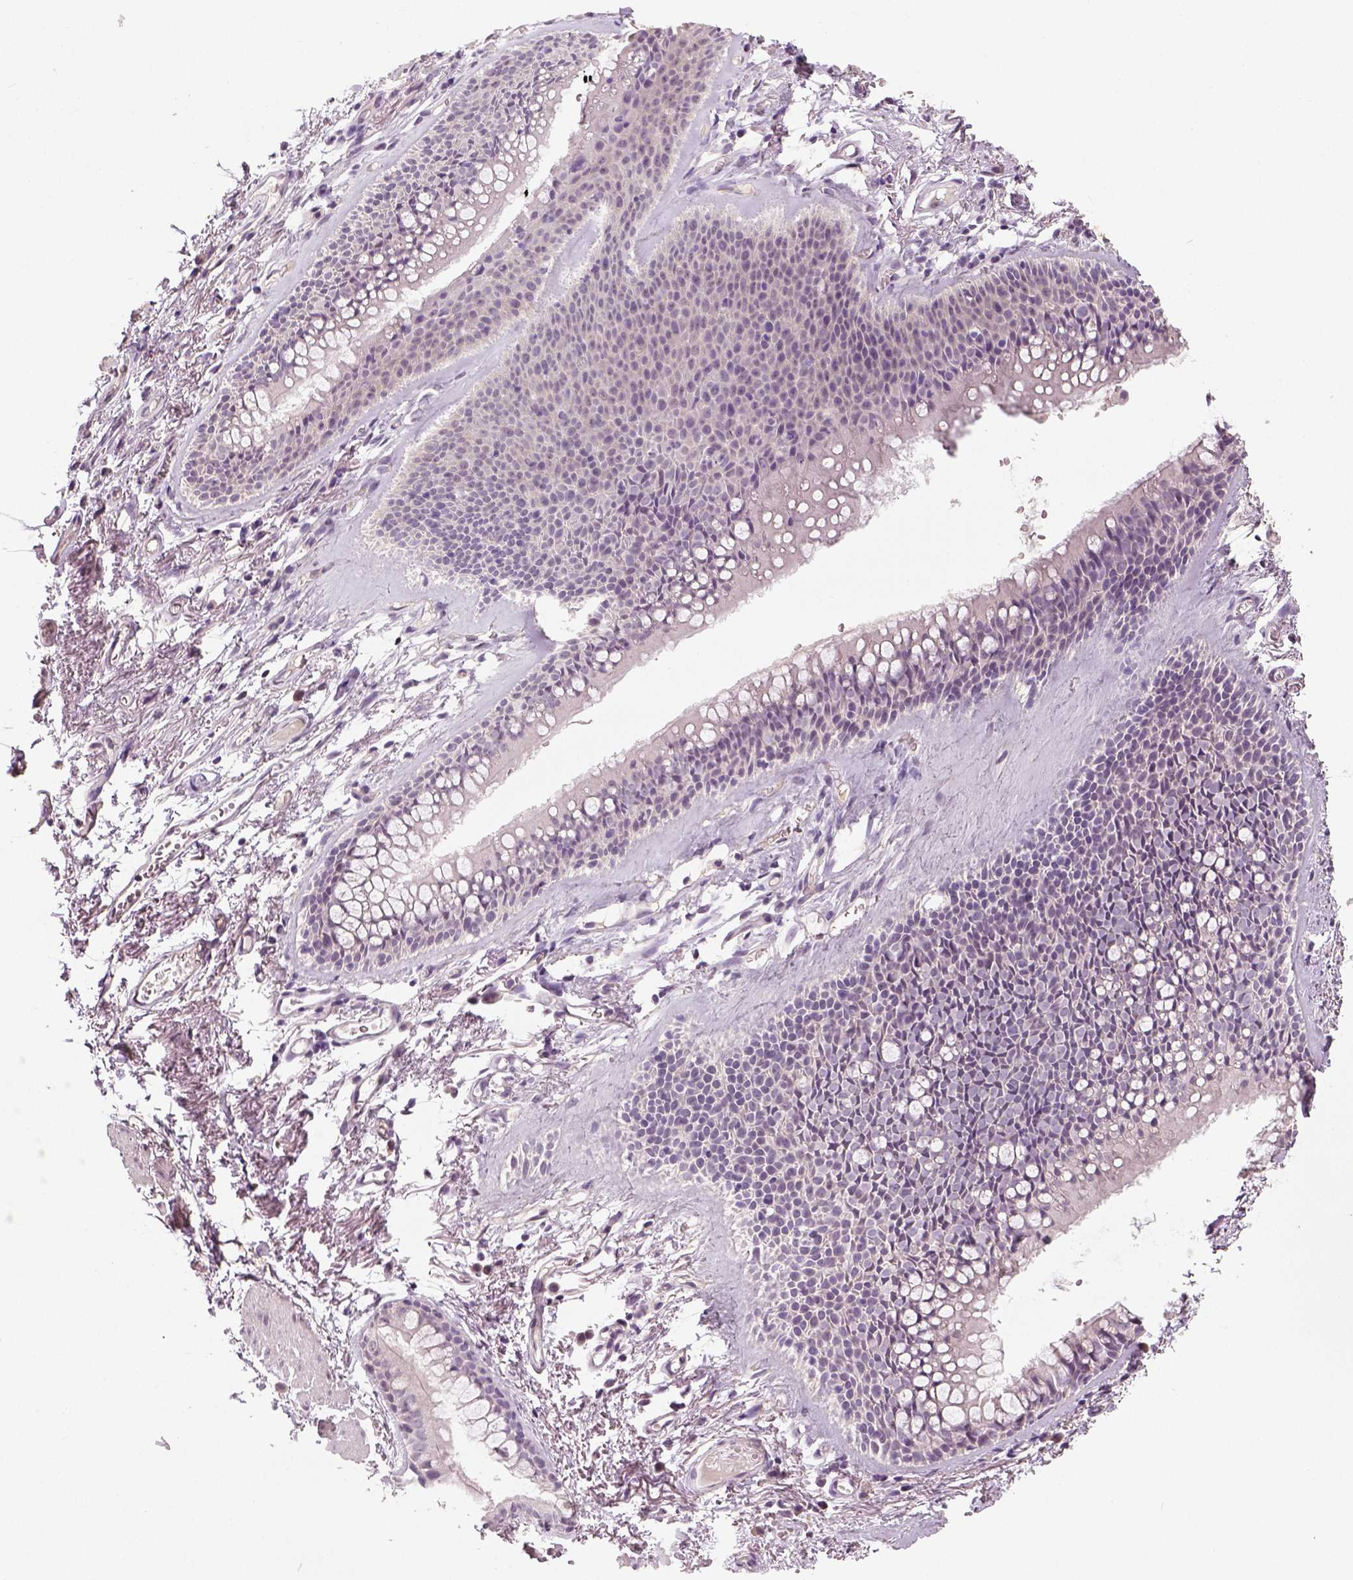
{"staining": {"intensity": "negative", "quantity": "none", "location": "none"}, "tissue": "soft tissue", "cell_type": "Chondrocytes", "image_type": "normal", "snomed": [{"axis": "morphology", "description": "Normal tissue, NOS"}, {"axis": "topography", "description": "Cartilage tissue"}, {"axis": "topography", "description": "Bronchus"}], "caption": "High magnification brightfield microscopy of normal soft tissue stained with DAB (3,3'-diaminobenzidine) (brown) and counterstained with hematoxylin (blue): chondrocytes show no significant expression. (DAB (3,3'-diaminobenzidine) immunohistochemistry visualized using brightfield microscopy, high magnification).", "gene": "NECAB1", "patient": {"sex": "female", "age": 79}}